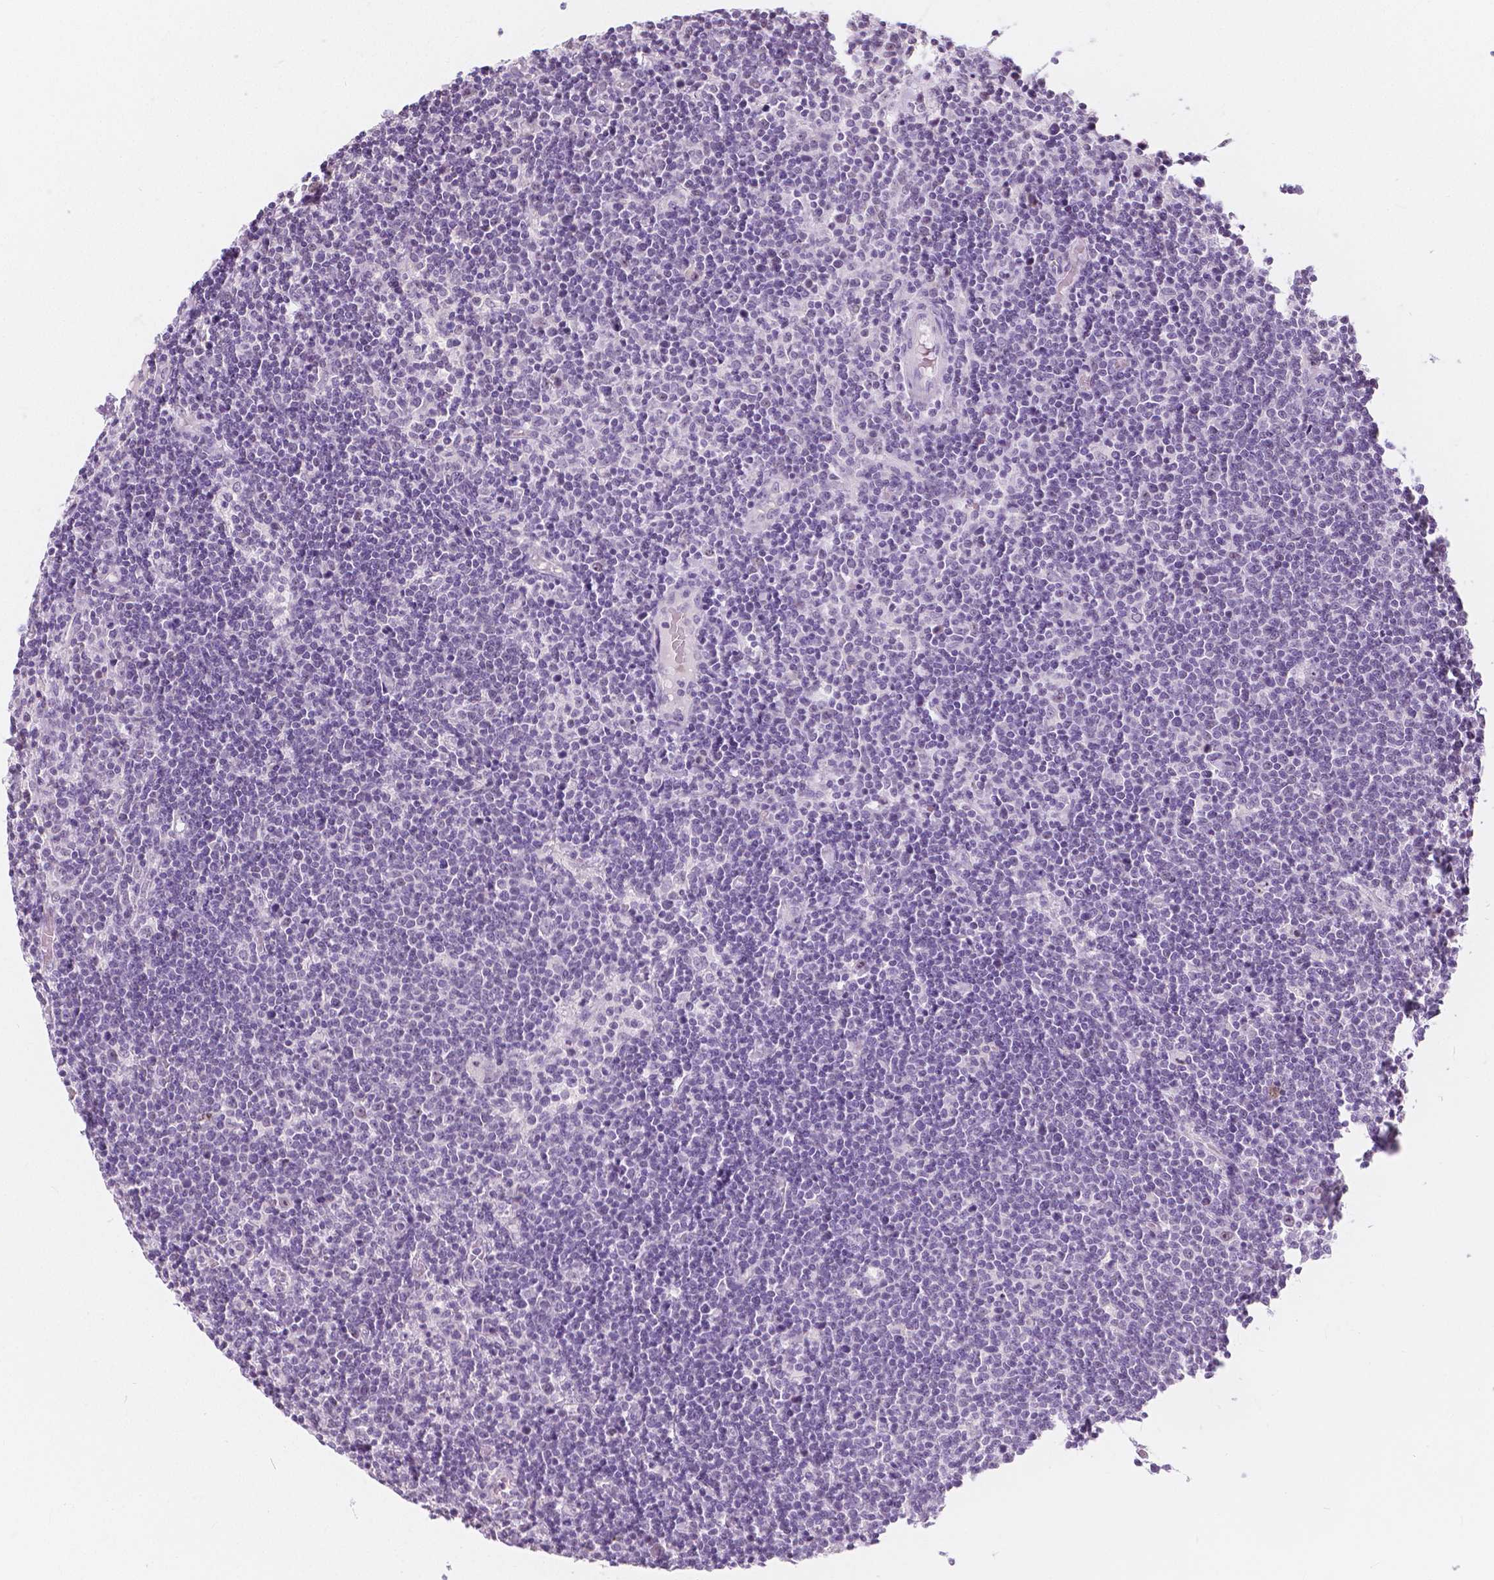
{"staining": {"intensity": "negative", "quantity": "none", "location": "none"}, "tissue": "lymphoma", "cell_type": "Tumor cells", "image_type": "cancer", "snomed": [{"axis": "morphology", "description": "Malignant lymphoma, non-Hodgkin's type, High grade"}, {"axis": "topography", "description": "Lymph node"}], "caption": "Immunohistochemical staining of lymphoma reveals no significant staining in tumor cells. (DAB (3,3'-diaminobenzidine) IHC visualized using brightfield microscopy, high magnification).", "gene": "NOLC1", "patient": {"sex": "male", "age": 61}}